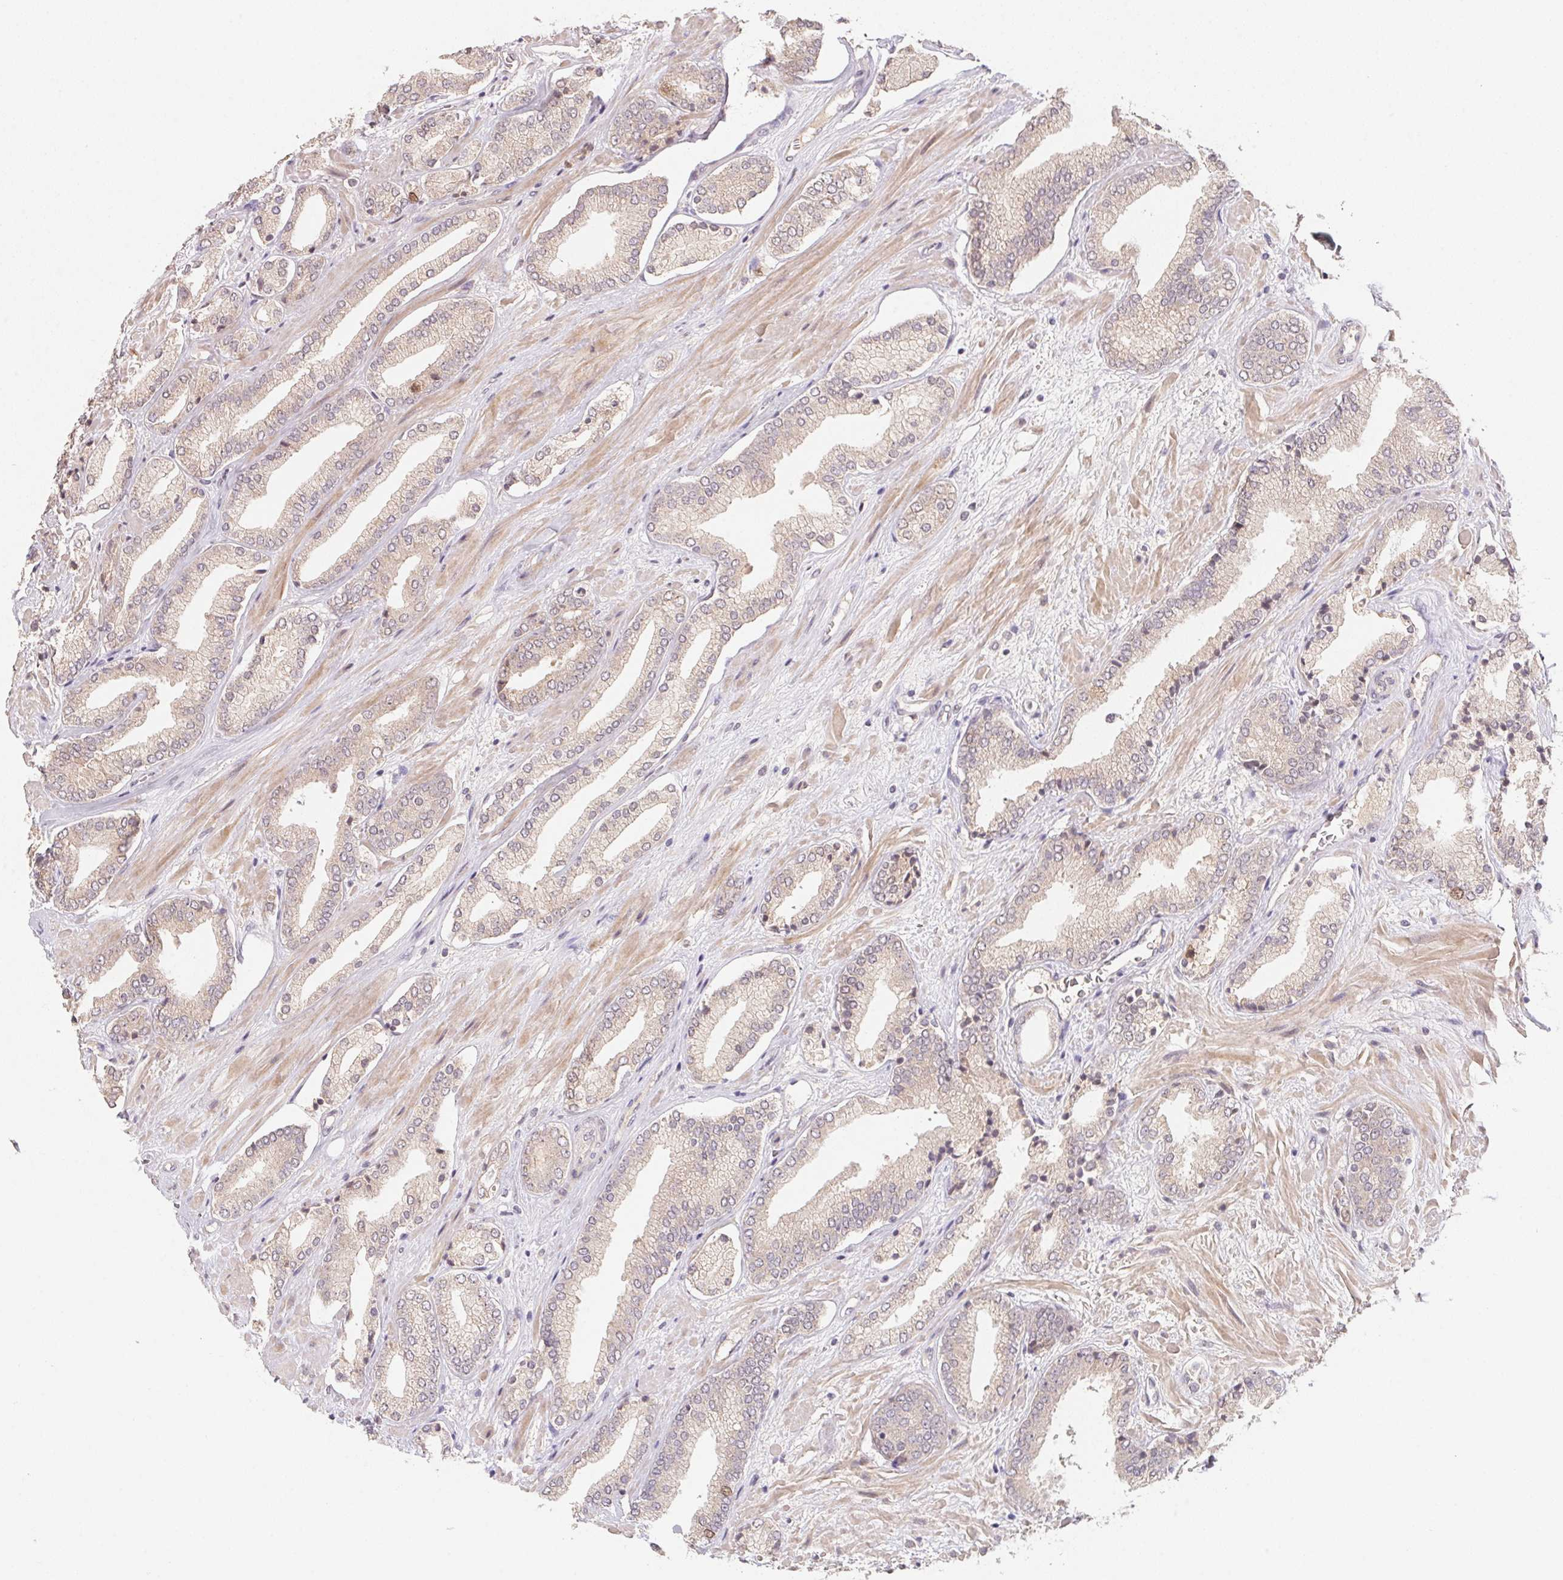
{"staining": {"intensity": "weak", "quantity": "25%-75%", "location": "cytoplasmic/membranous"}, "tissue": "prostate cancer", "cell_type": "Tumor cells", "image_type": "cancer", "snomed": [{"axis": "morphology", "description": "Adenocarcinoma, High grade"}, {"axis": "topography", "description": "Prostate"}], "caption": "Immunohistochemical staining of human prostate cancer (high-grade adenocarcinoma) exhibits low levels of weak cytoplasmic/membranous staining in about 25%-75% of tumor cells.", "gene": "KIFC1", "patient": {"sex": "male", "age": 56}}